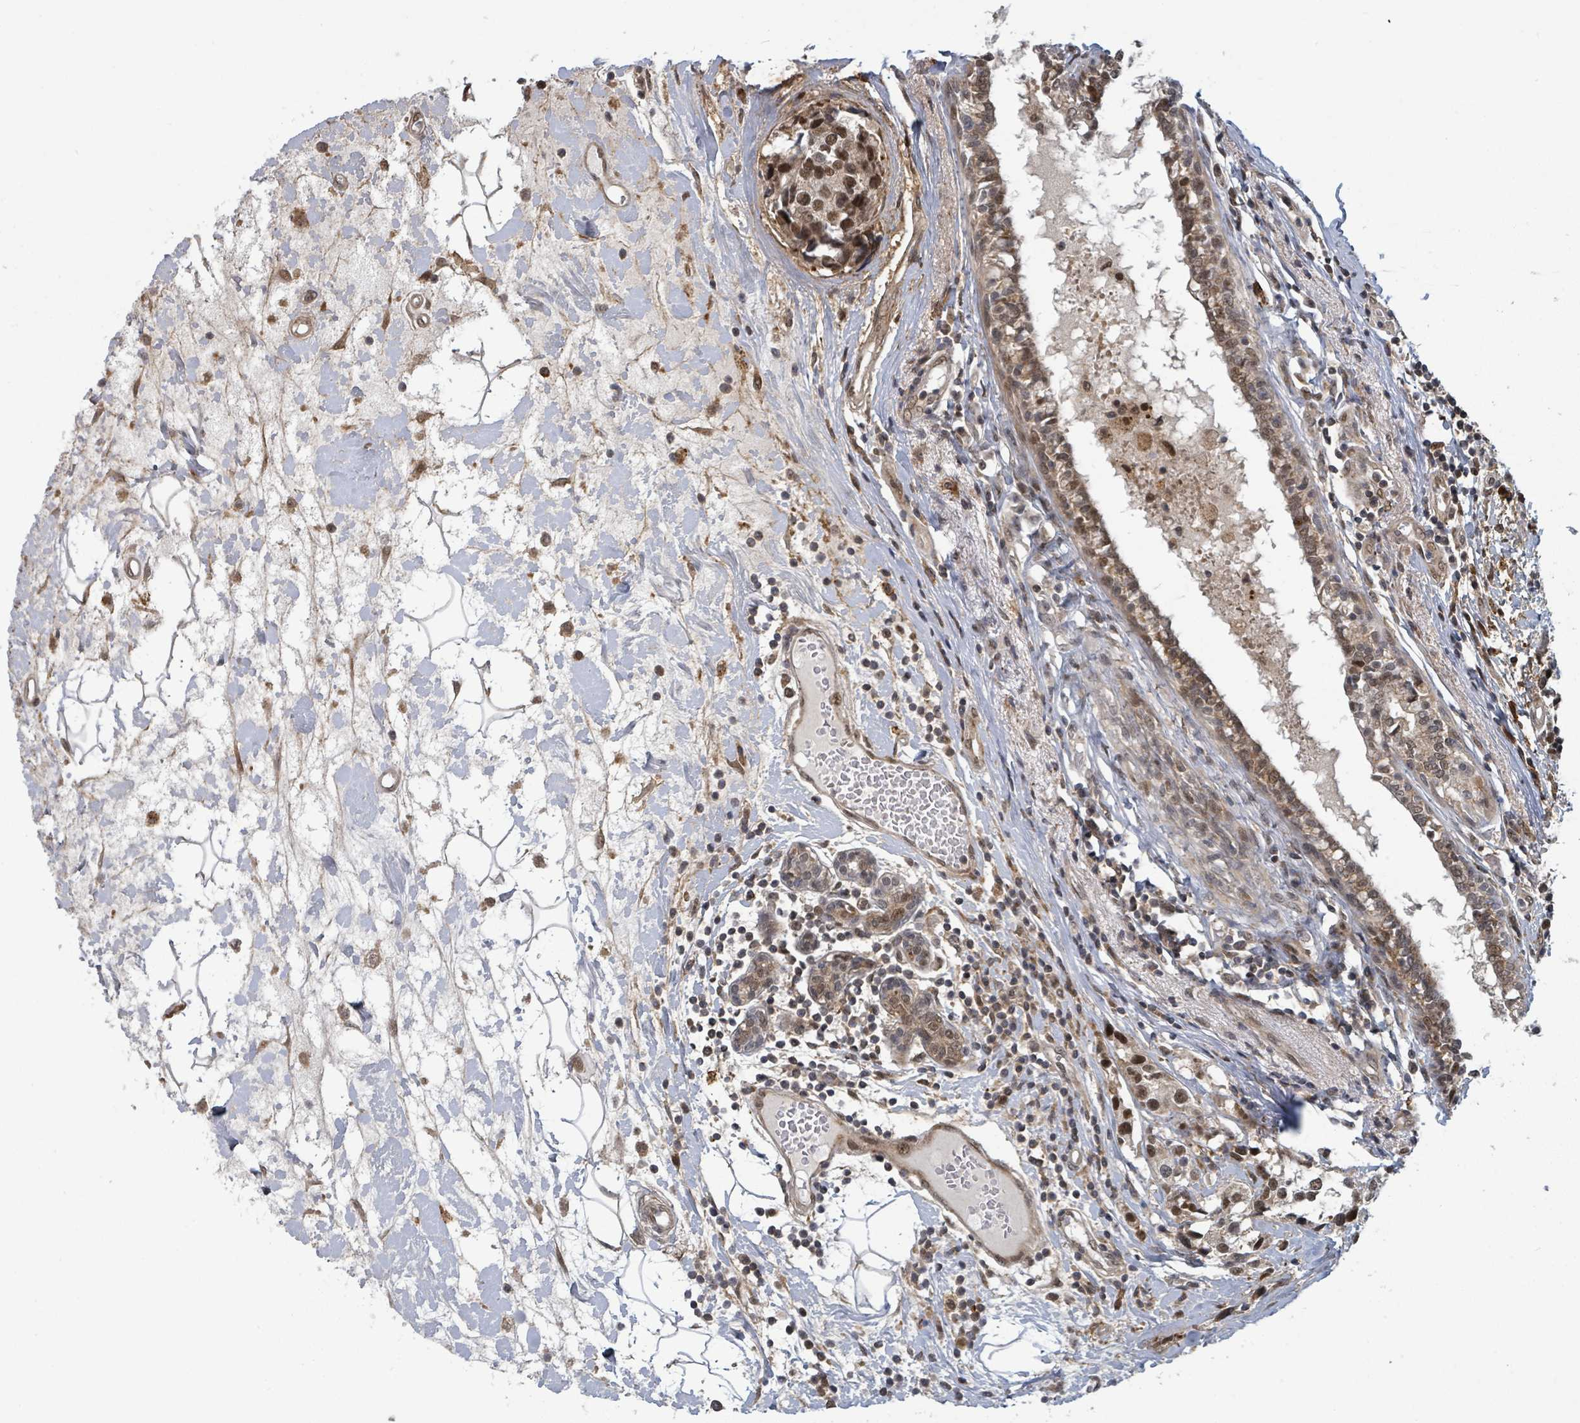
{"staining": {"intensity": "moderate", "quantity": ">75%", "location": "nuclear"}, "tissue": "breast cancer", "cell_type": "Tumor cells", "image_type": "cancer", "snomed": [{"axis": "morphology", "description": "Lobular carcinoma"}, {"axis": "topography", "description": "Breast"}], "caption": "Immunohistochemistry staining of breast cancer, which demonstrates medium levels of moderate nuclear positivity in approximately >75% of tumor cells indicating moderate nuclear protein expression. The staining was performed using DAB (brown) for protein detection and nuclei were counterstained in hematoxylin (blue).", "gene": "GTF3C1", "patient": {"sex": "female", "age": 59}}